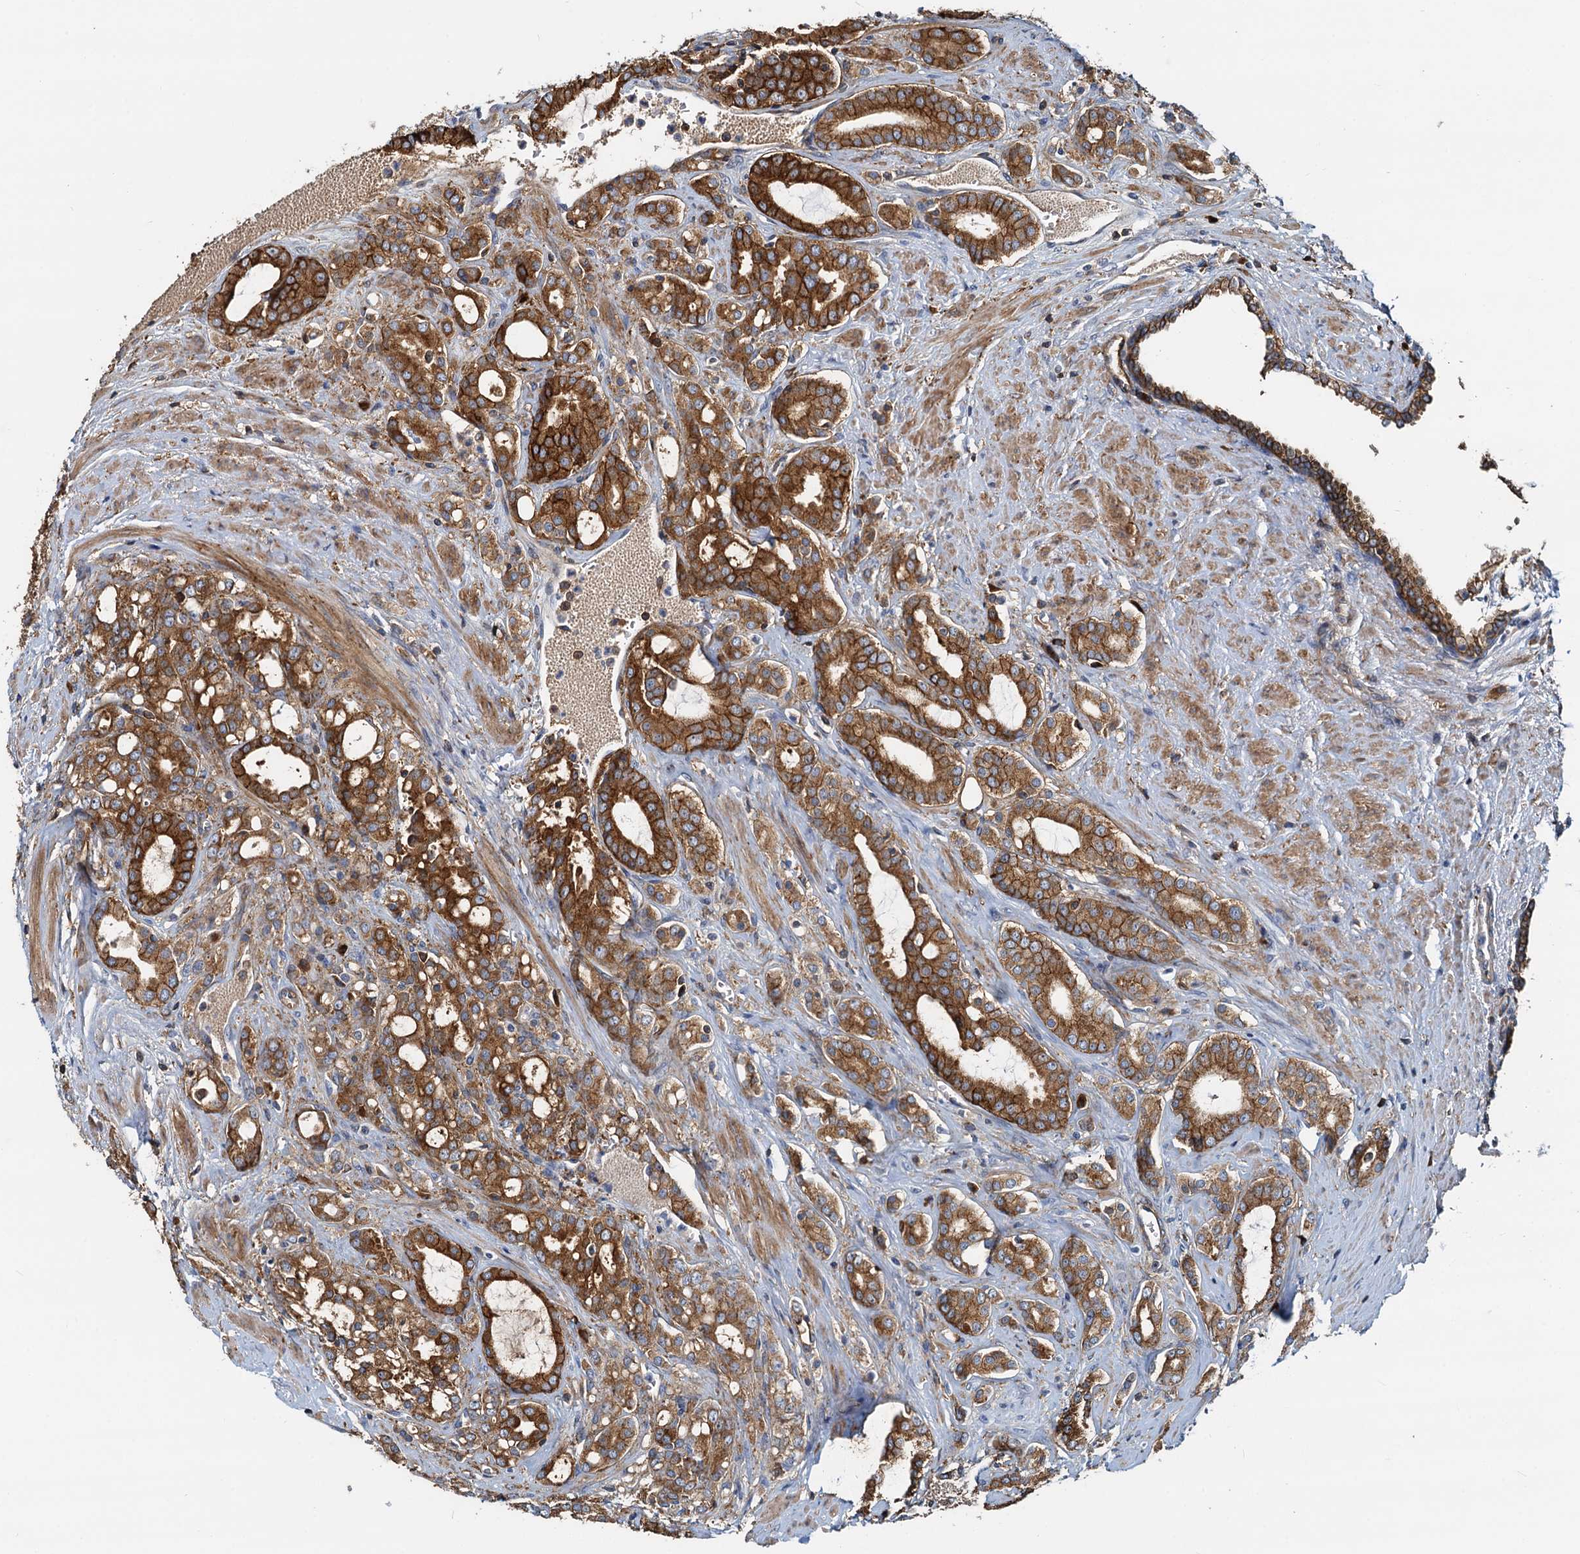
{"staining": {"intensity": "strong", "quantity": ">75%", "location": "cytoplasmic/membranous"}, "tissue": "prostate cancer", "cell_type": "Tumor cells", "image_type": "cancer", "snomed": [{"axis": "morphology", "description": "Adenocarcinoma, High grade"}, {"axis": "topography", "description": "Prostate"}], "caption": "About >75% of tumor cells in adenocarcinoma (high-grade) (prostate) show strong cytoplasmic/membranous protein staining as visualized by brown immunohistochemical staining.", "gene": "LNX2", "patient": {"sex": "male", "age": 72}}